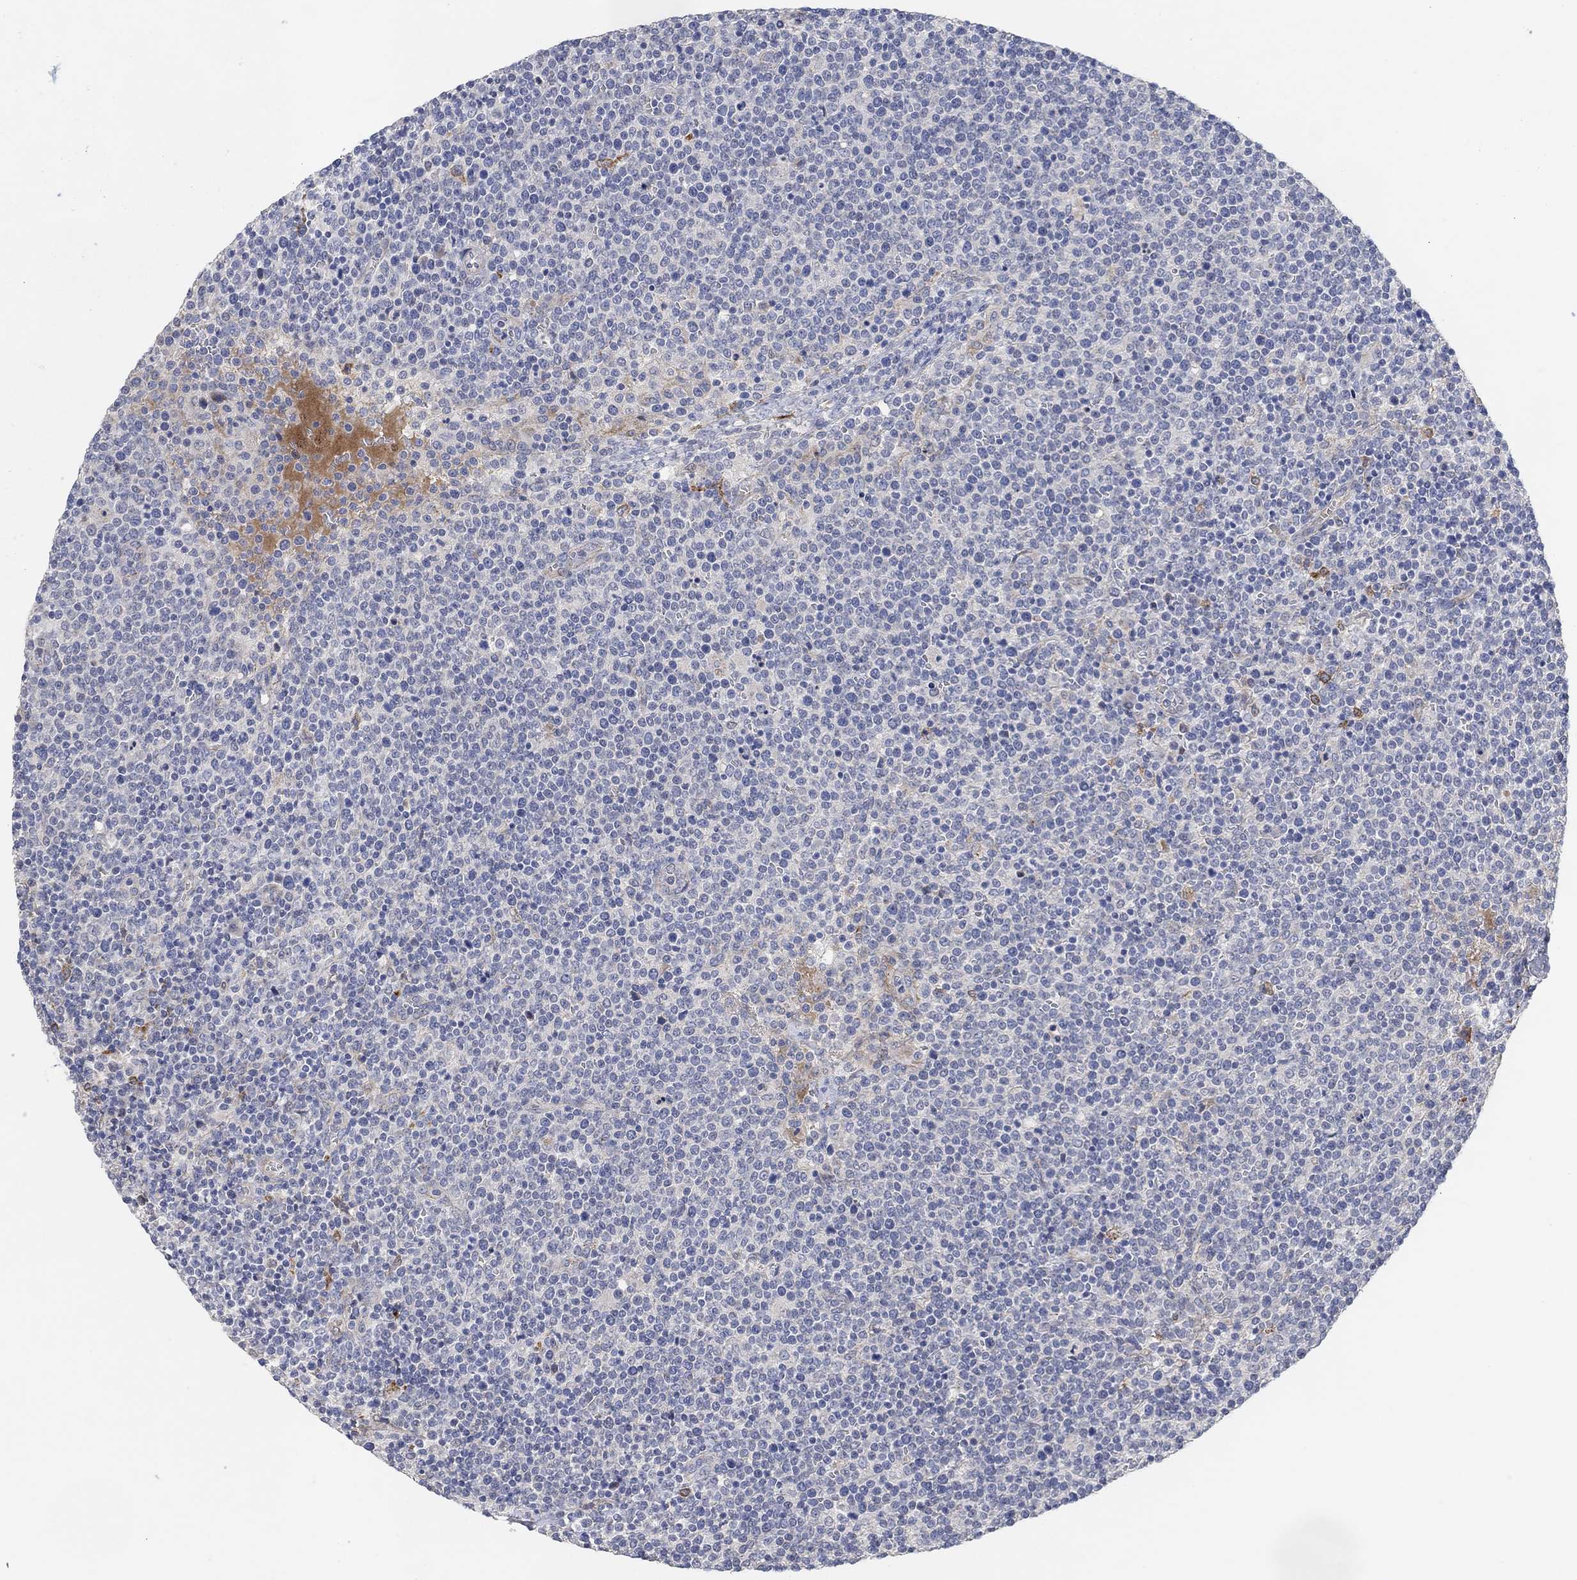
{"staining": {"intensity": "negative", "quantity": "none", "location": "none"}, "tissue": "lymphoma", "cell_type": "Tumor cells", "image_type": "cancer", "snomed": [{"axis": "morphology", "description": "Malignant lymphoma, non-Hodgkin's type, High grade"}, {"axis": "topography", "description": "Lymph node"}], "caption": "The IHC histopathology image has no significant expression in tumor cells of high-grade malignant lymphoma, non-Hodgkin's type tissue.", "gene": "HCRTR1", "patient": {"sex": "male", "age": 61}}